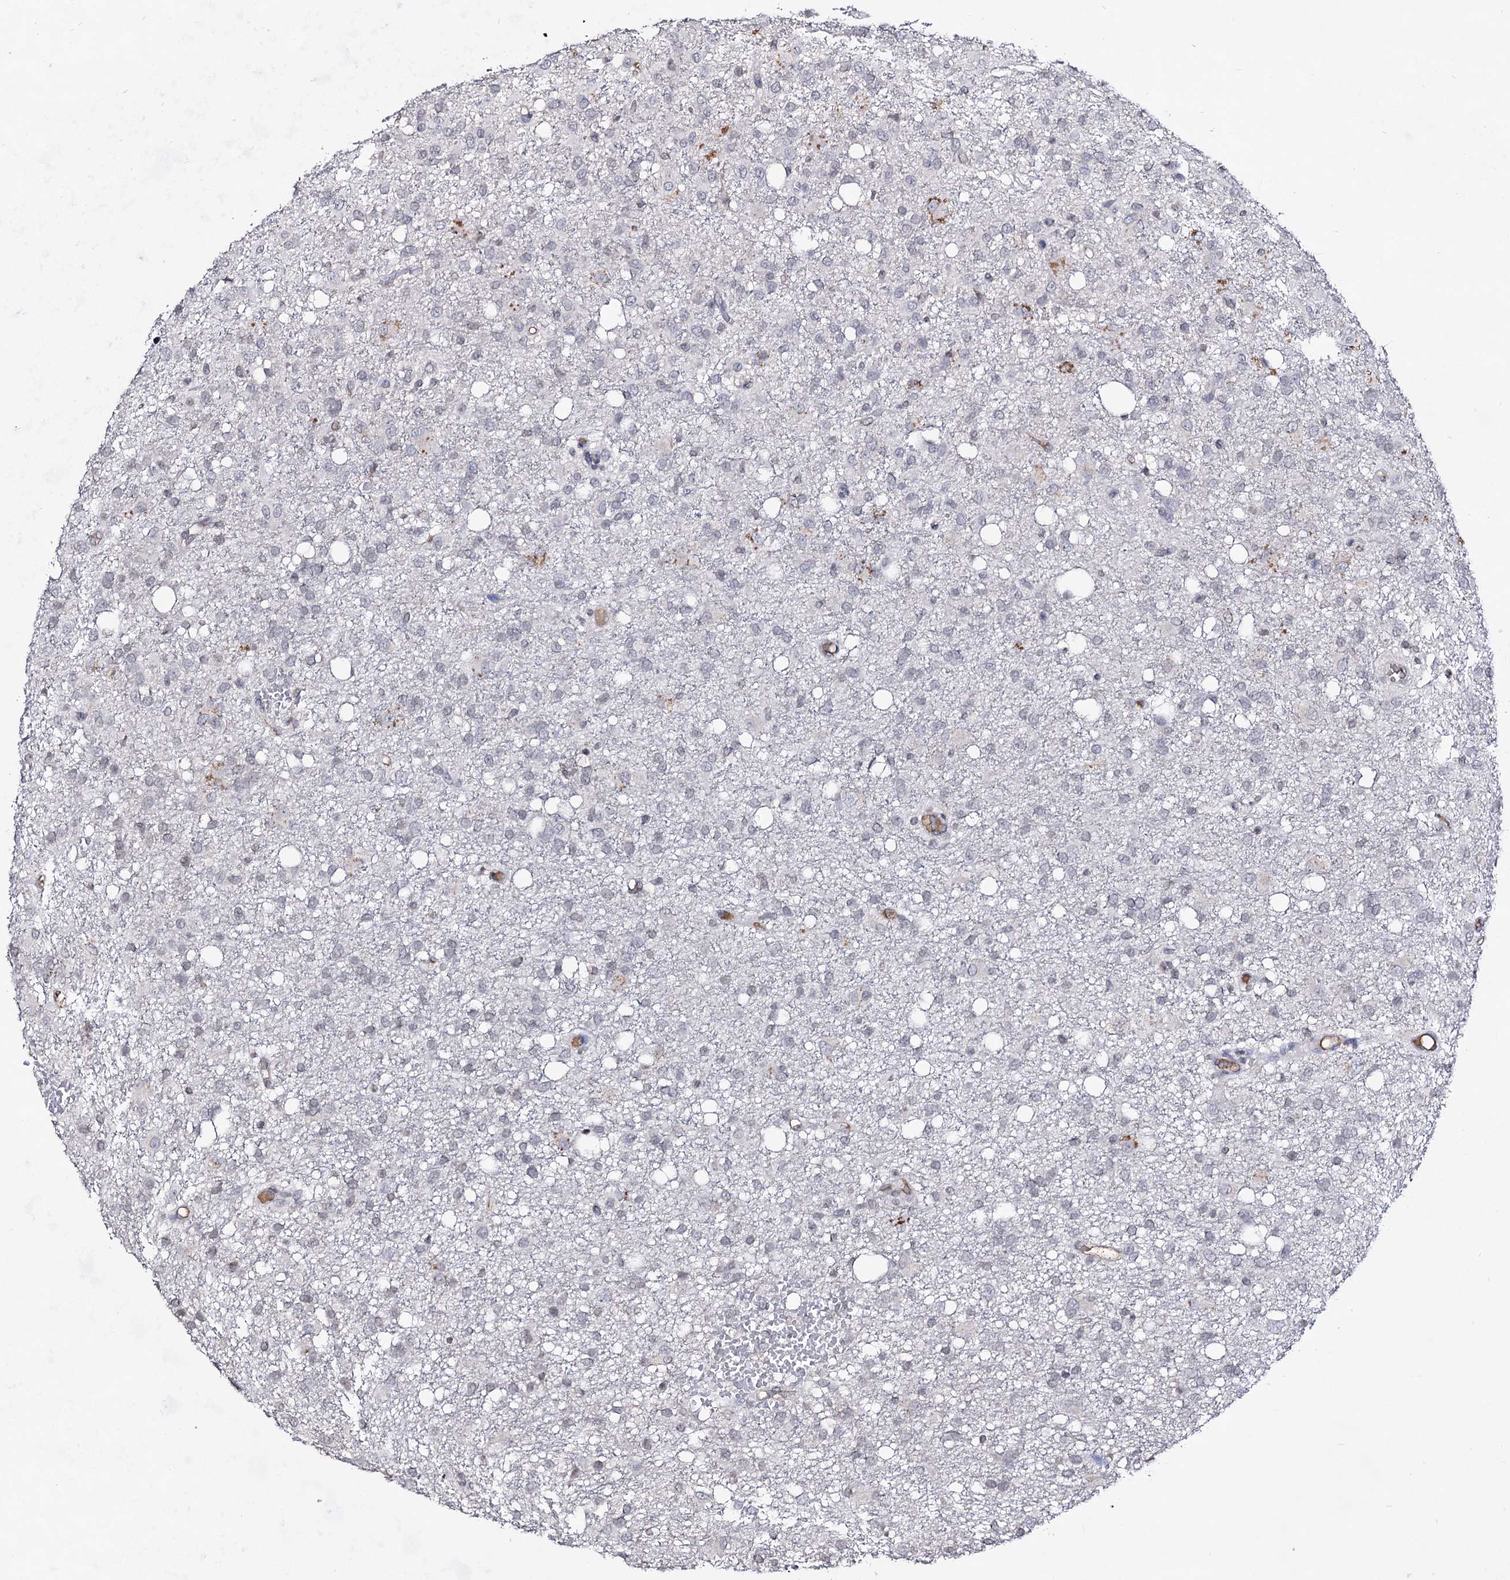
{"staining": {"intensity": "negative", "quantity": "none", "location": "none"}, "tissue": "glioma", "cell_type": "Tumor cells", "image_type": "cancer", "snomed": [{"axis": "morphology", "description": "Glioma, malignant, High grade"}, {"axis": "topography", "description": "Brain"}], "caption": "Immunohistochemical staining of glioma displays no significant staining in tumor cells.", "gene": "PLIN1", "patient": {"sex": "female", "age": 59}}